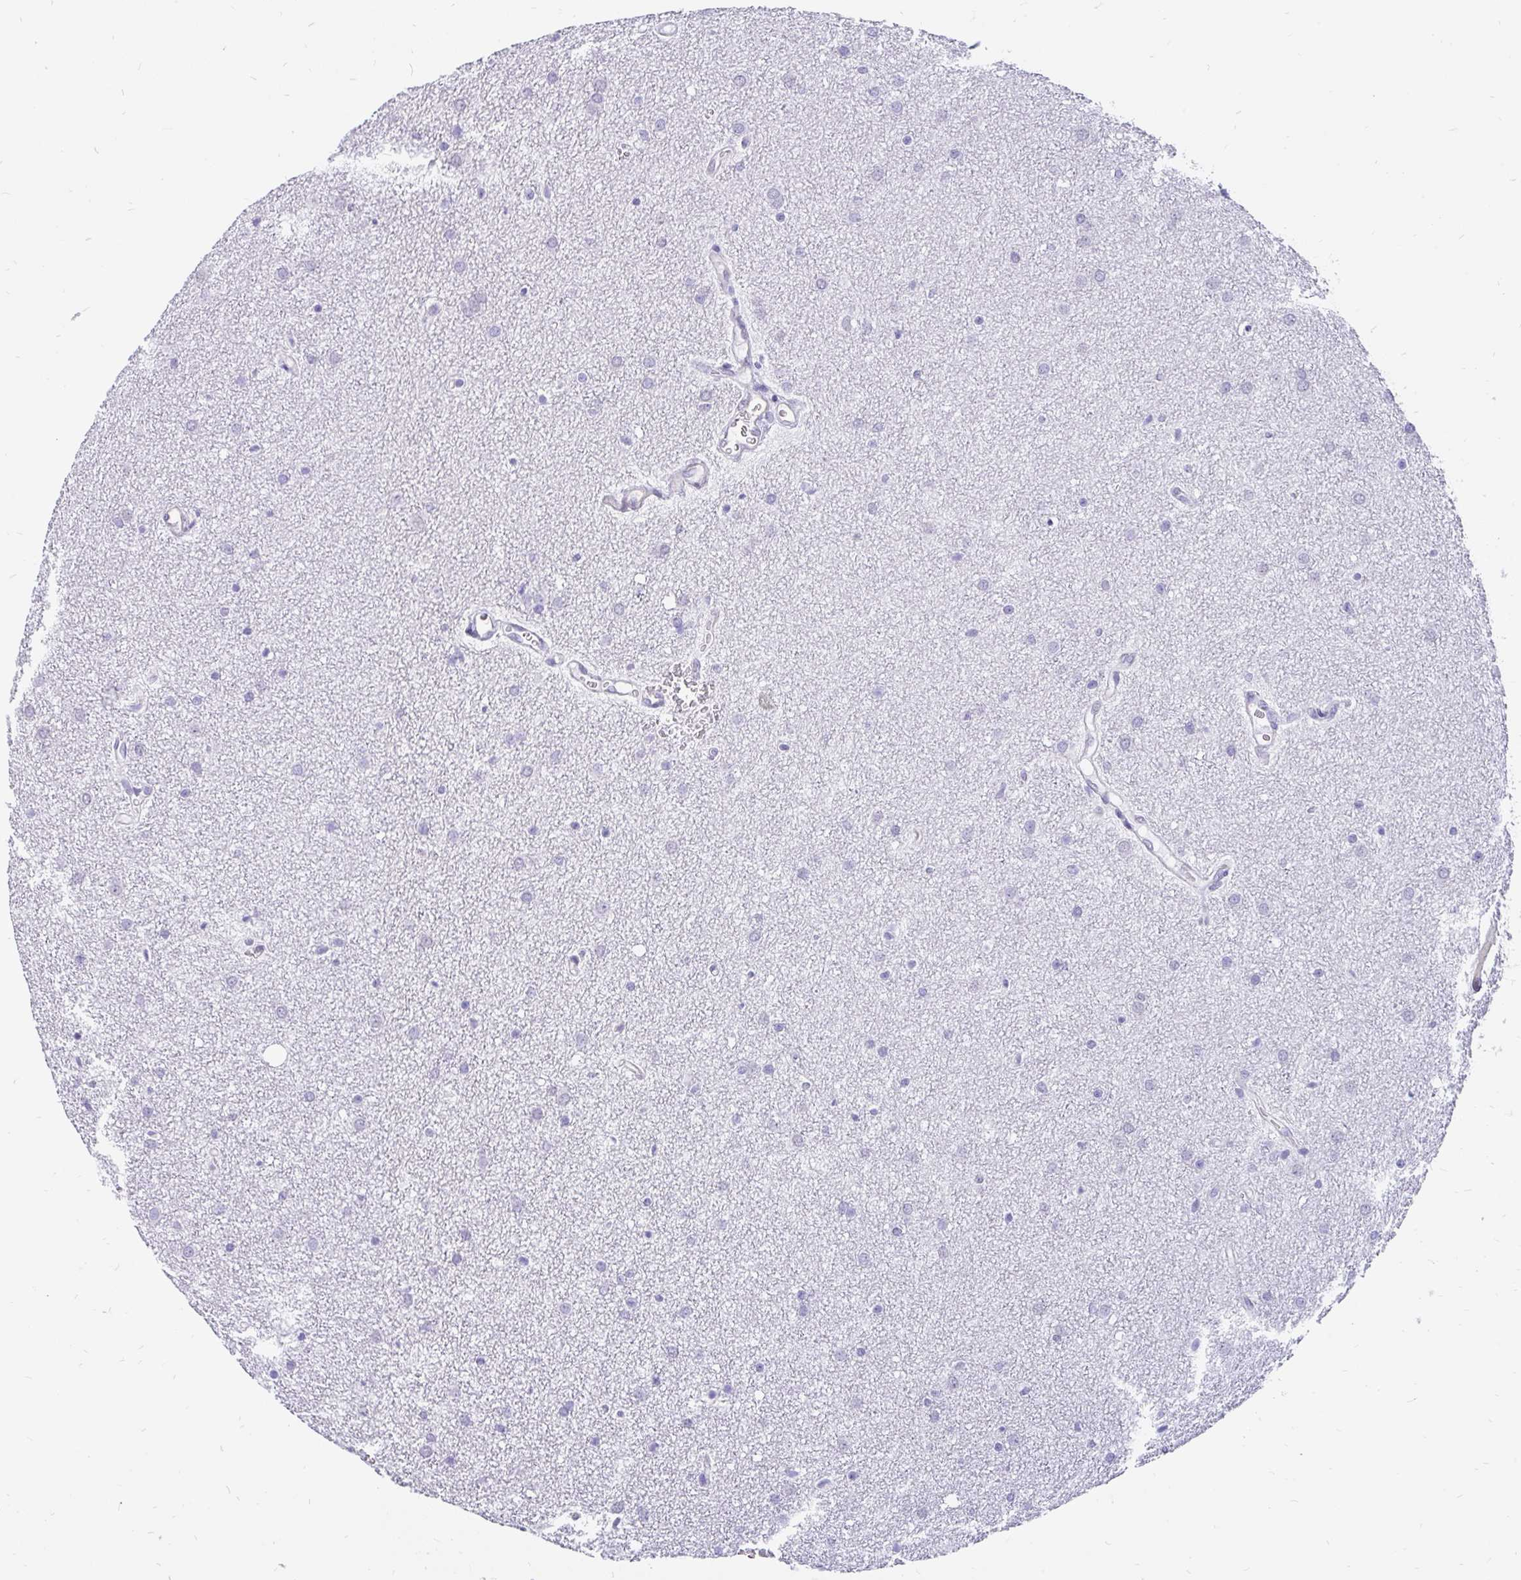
{"staining": {"intensity": "negative", "quantity": "none", "location": "none"}, "tissue": "glioma", "cell_type": "Tumor cells", "image_type": "cancer", "snomed": [{"axis": "morphology", "description": "Glioma, malignant, Low grade"}, {"axis": "topography", "description": "Cerebellum"}], "caption": "Immunohistochemical staining of malignant low-grade glioma displays no significant expression in tumor cells. Nuclei are stained in blue.", "gene": "EML5", "patient": {"sex": "female", "age": 5}}